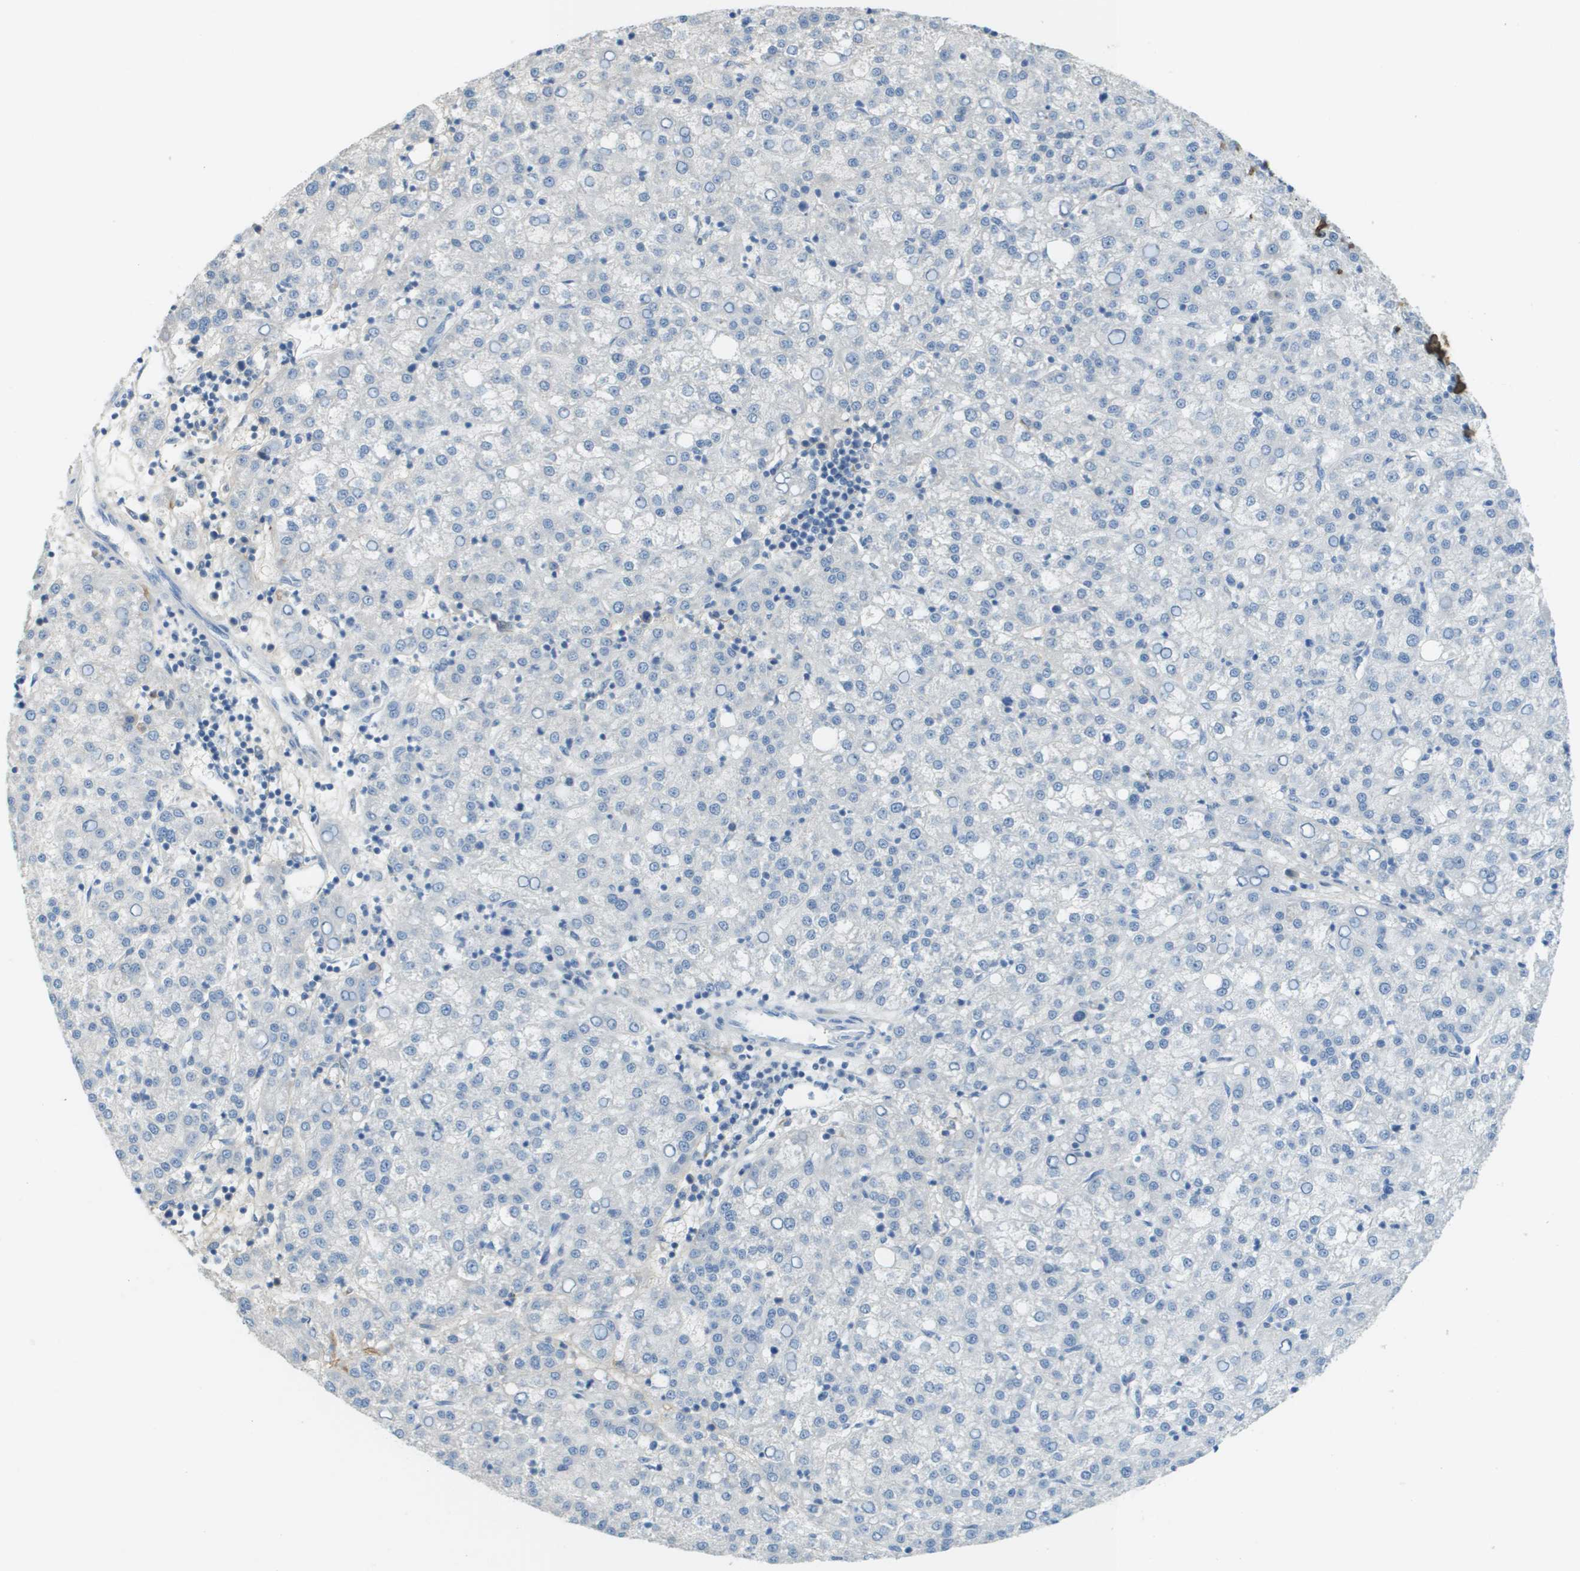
{"staining": {"intensity": "negative", "quantity": "none", "location": "none"}, "tissue": "liver cancer", "cell_type": "Tumor cells", "image_type": "cancer", "snomed": [{"axis": "morphology", "description": "Carcinoma, Hepatocellular, NOS"}, {"axis": "topography", "description": "Liver"}], "caption": "There is no significant positivity in tumor cells of liver hepatocellular carcinoma.", "gene": "DCN", "patient": {"sex": "female", "age": 58}}